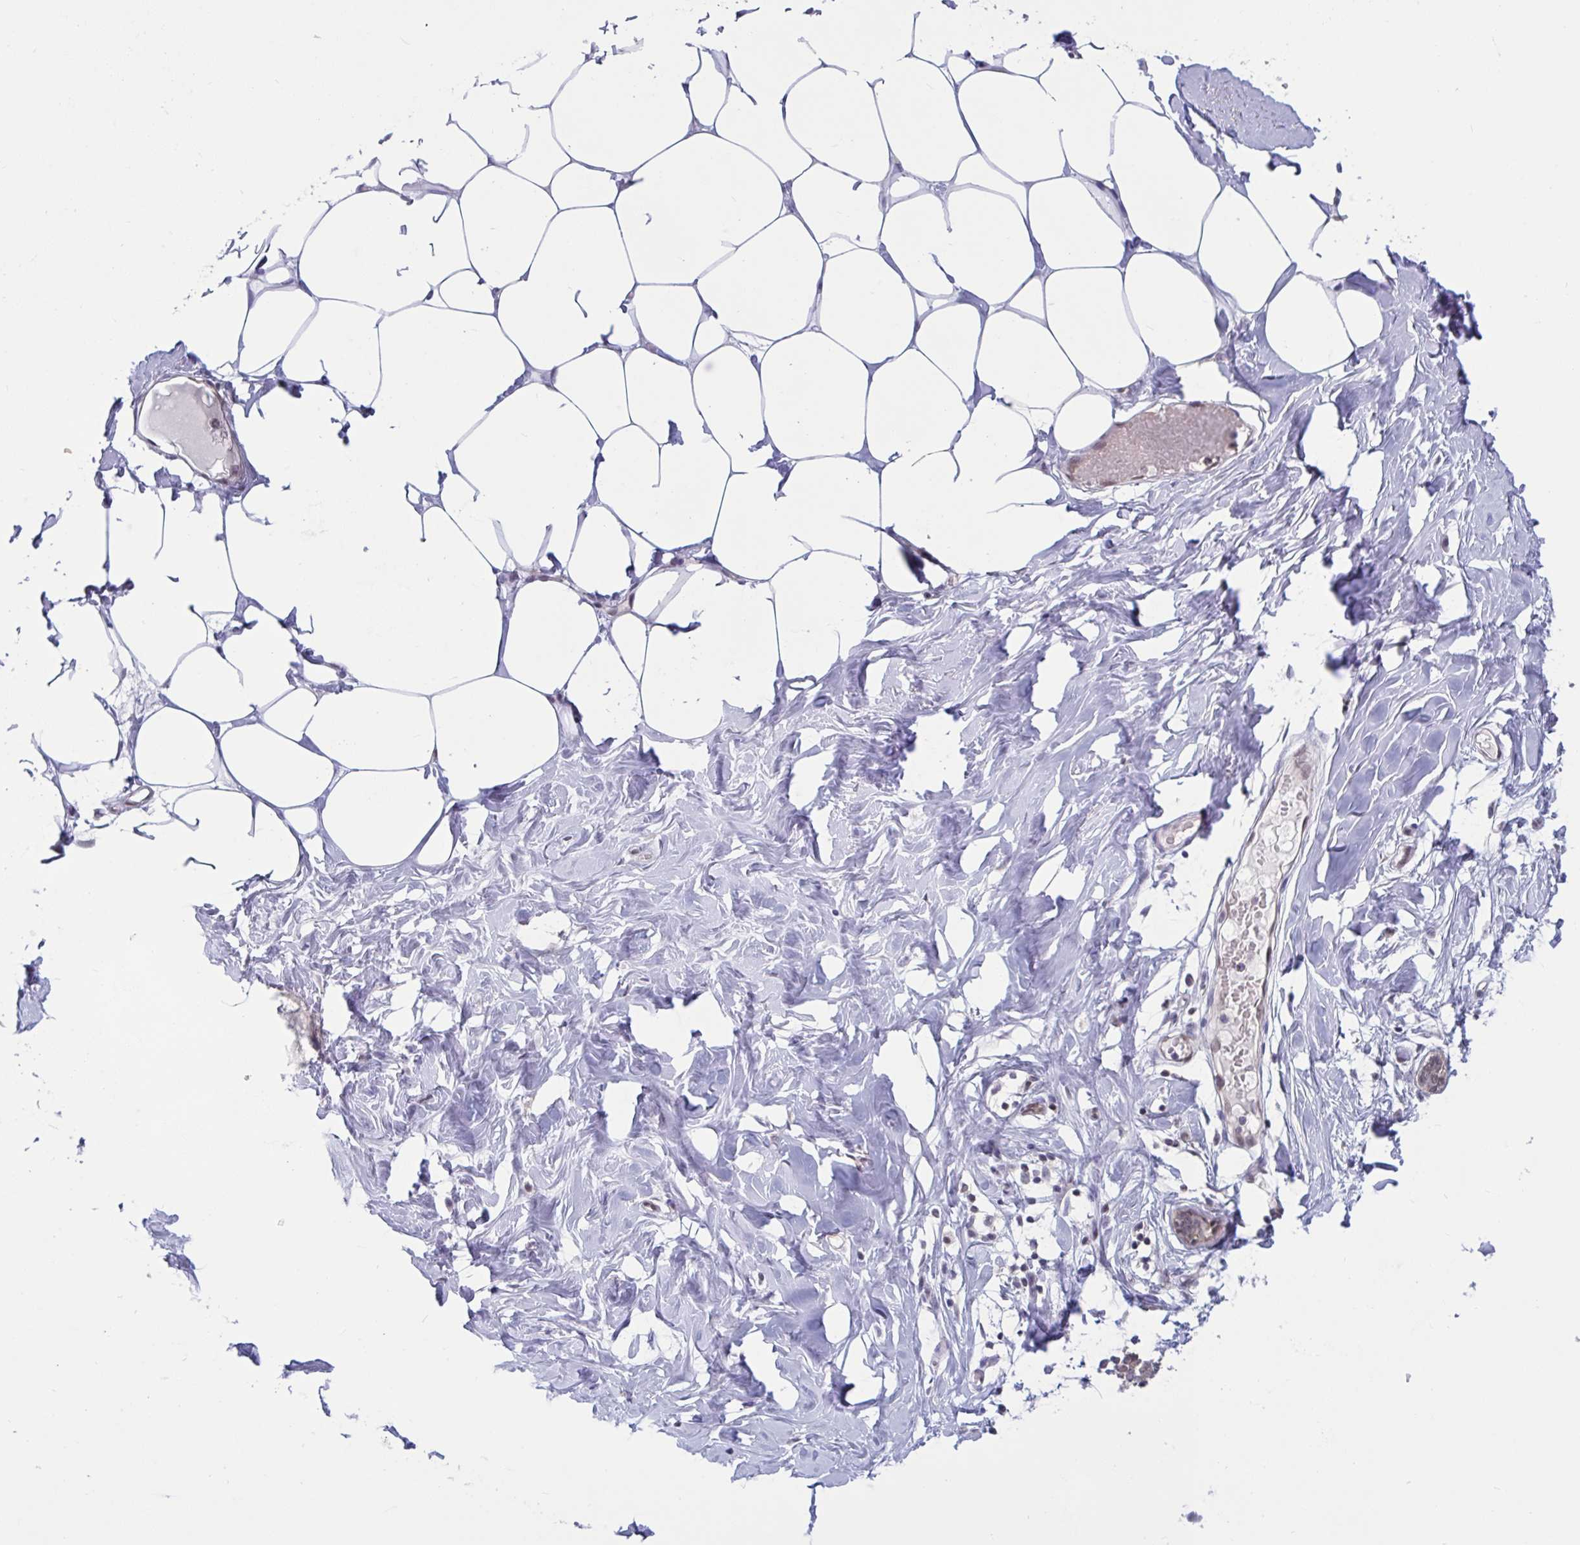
{"staining": {"intensity": "negative", "quantity": "none", "location": "none"}, "tissue": "breast", "cell_type": "Adipocytes", "image_type": "normal", "snomed": [{"axis": "morphology", "description": "Normal tissue, NOS"}, {"axis": "topography", "description": "Breast"}], "caption": "The histopathology image demonstrates no staining of adipocytes in normal breast. Nuclei are stained in blue.", "gene": "TSN", "patient": {"sex": "female", "age": 27}}